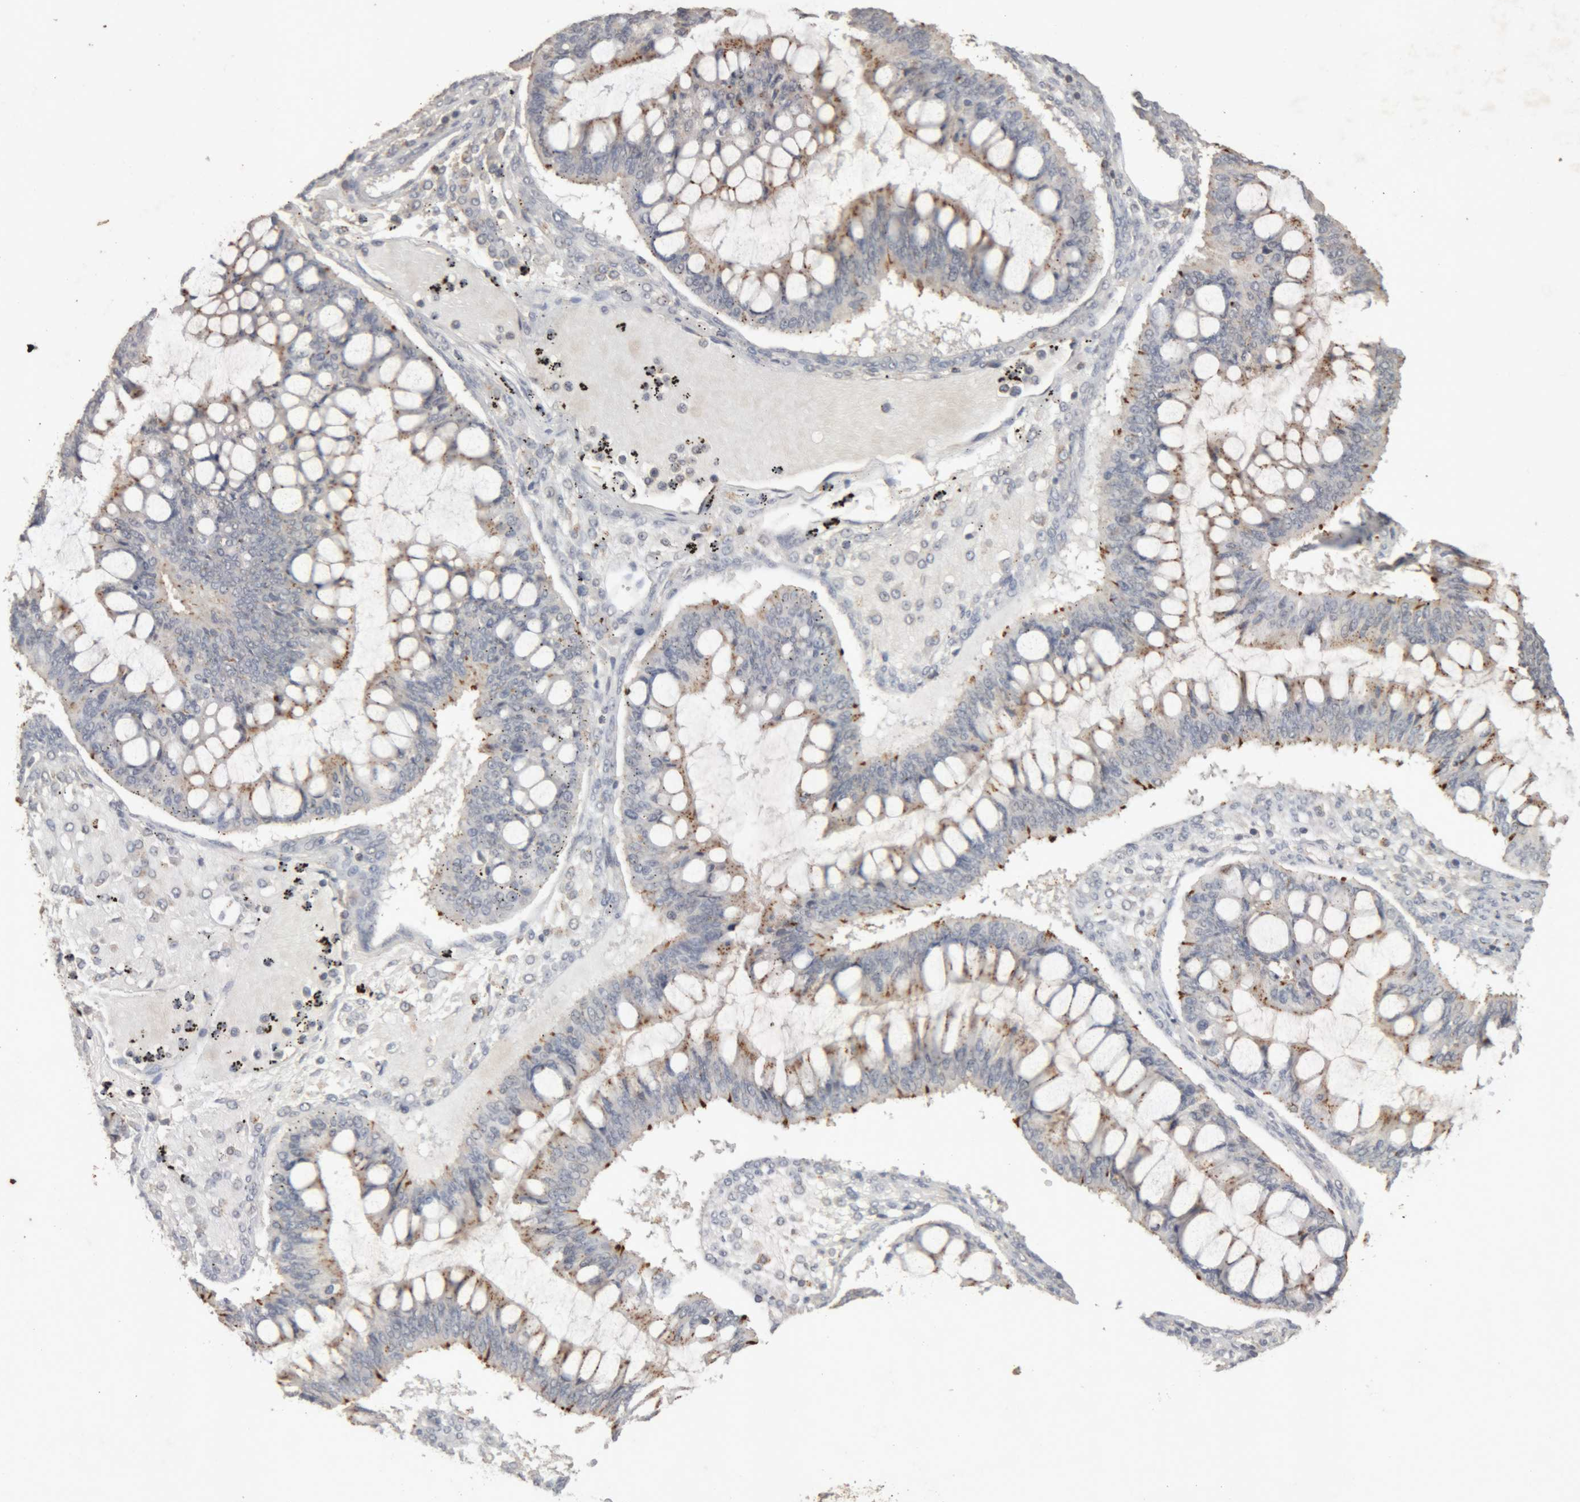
{"staining": {"intensity": "moderate", "quantity": "25%-75%", "location": "cytoplasmic/membranous"}, "tissue": "ovarian cancer", "cell_type": "Tumor cells", "image_type": "cancer", "snomed": [{"axis": "morphology", "description": "Cystadenocarcinoma, mucinous, NOS"}, {"axis": "topography", "description": "Ovary"}], "caption": "Protein expression analysis of human ovarian mucinous cystadenocarcinoma reveals moderate cytoplasmic/membranous positivity in approximately 25%-75% of tumor cells.", "gene": "ARSA", "patient": {"sex": "female", "age": 73}}